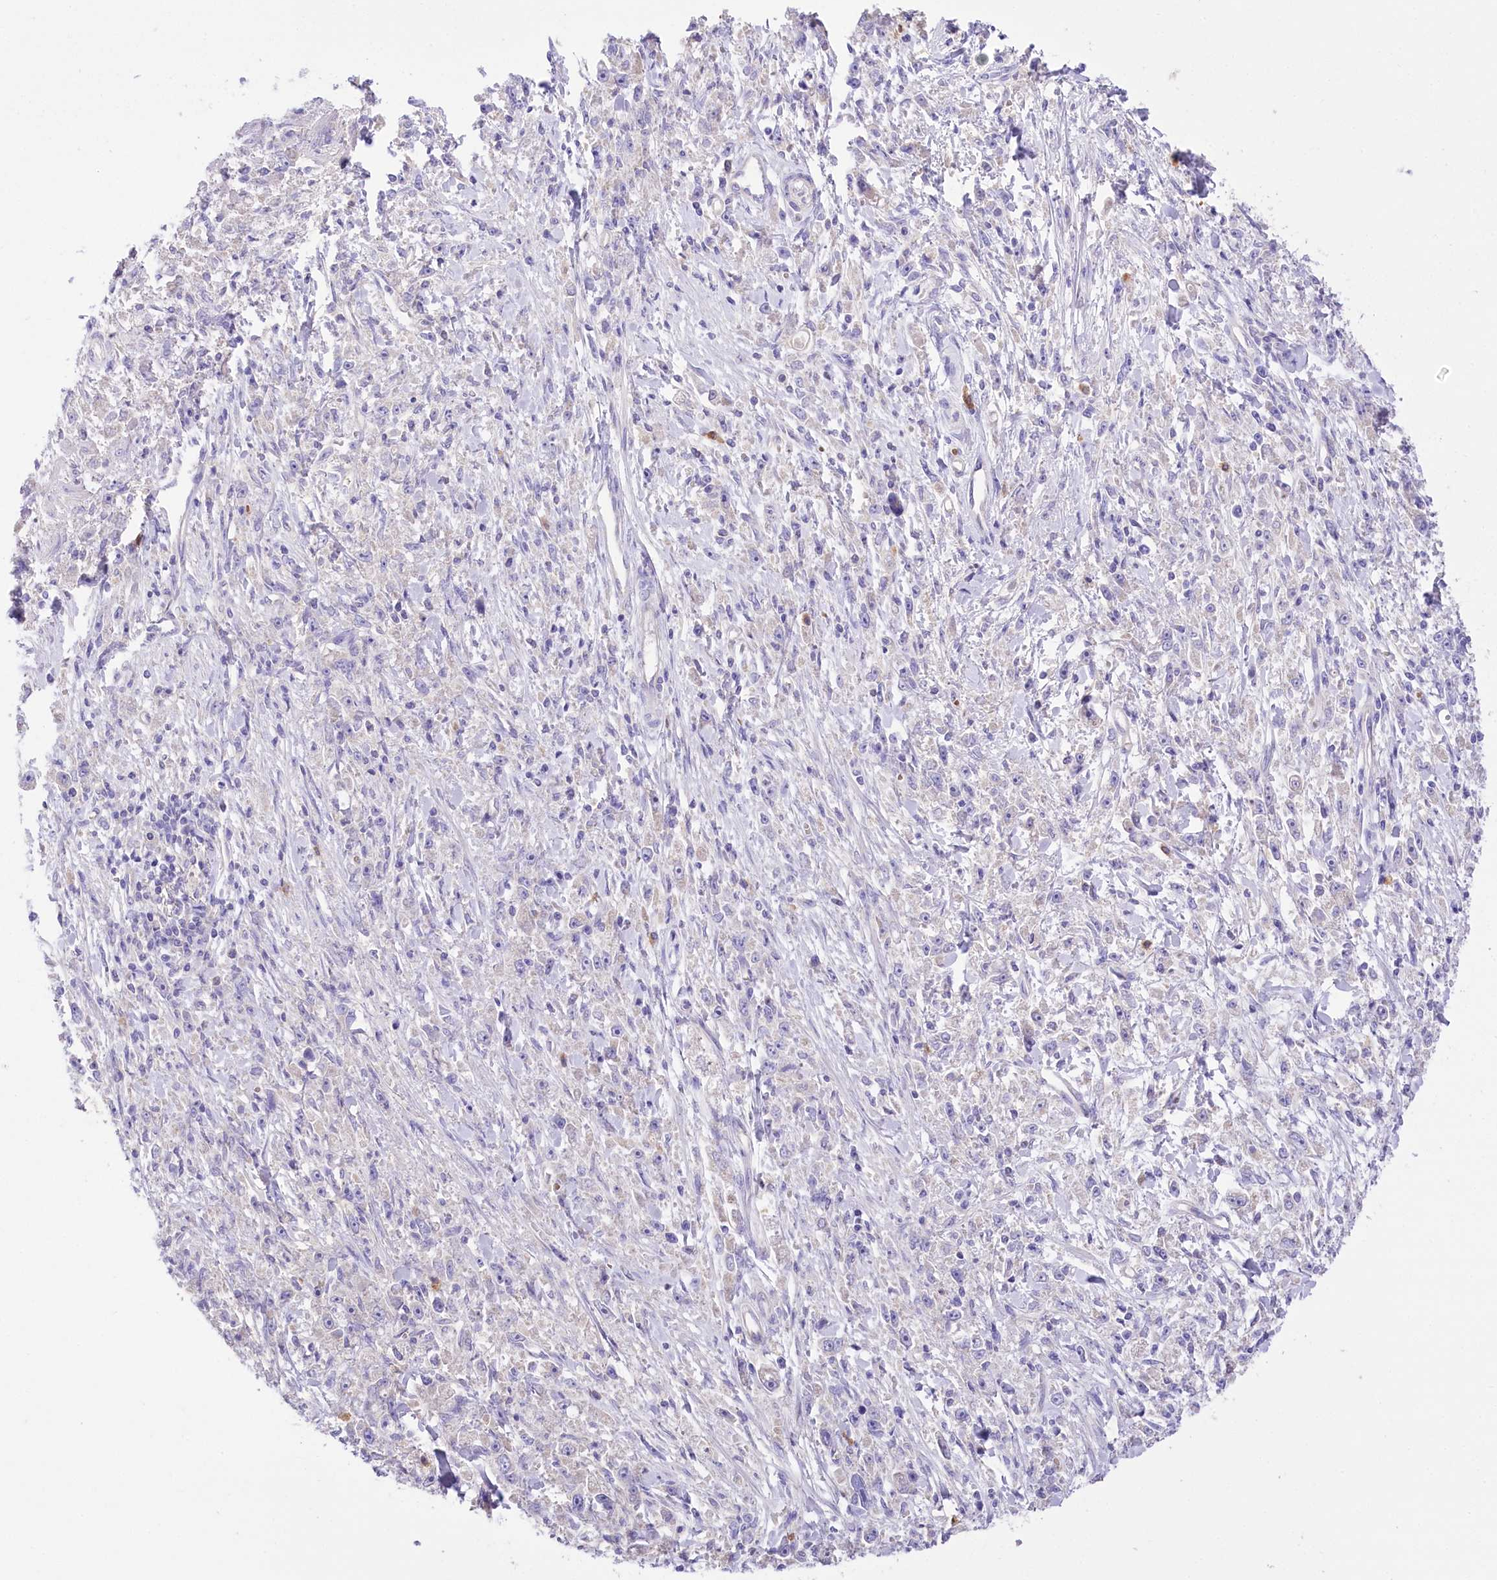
{"staining": {"intensity": "negative", "quantity": "none", "location": "none"}, "tissue": "stomach cancer", "cell_type": "Tumor cells", "image_type": "cancer", "snomed": [{"axis": "morphology", "description": "Adenocarcinoma, NOS"}, {"axis": "topography", "description": "Stomach"}], "caption": "A high-resolution image shows immunohistochemistry (IHC) staining of stomach adenocarcinoma, which exhibits no significant expression in tumor cells. Brightfield microscopy of immunohistochemistry stained with DAB (3,3'-diaminobenzidine) (brown) and hematoxylin (blue), captured at high magnification.", "gene": "PRSS53", "patient": {"sex": "female", "age": 59}}